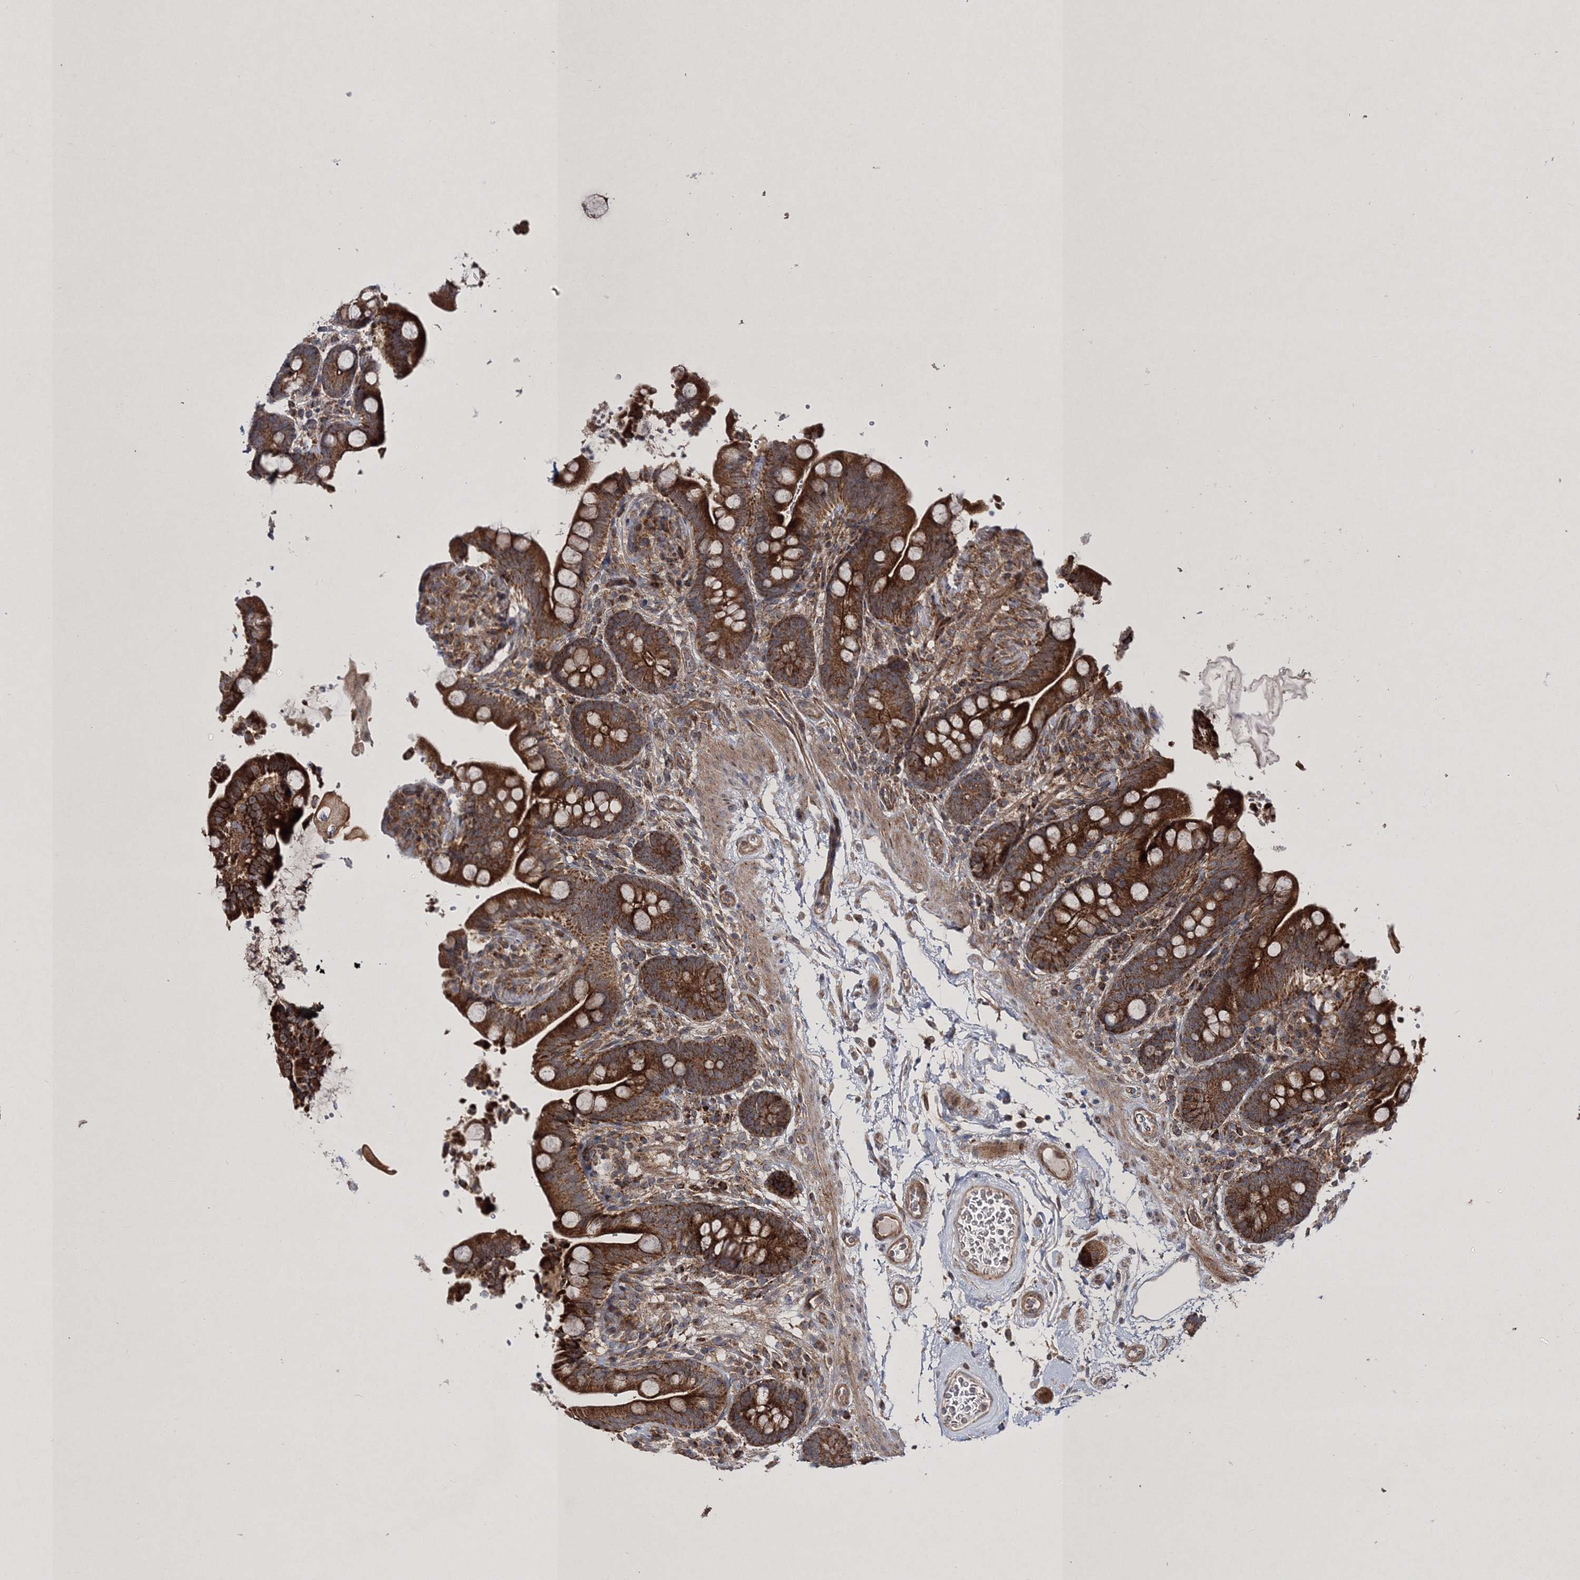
{"staining": {"intensity": "weak", "quantity": ">75%", "location": "cytoplasmic/membranous"}, "tissue": "colon", "cell_type": "Endothelial cells", "image_type": "normal", "snomed": [{"axis": "morphology", "description": "Normal tissue, NOS"}, {"axis": "topography", "description": "Smooth muscle"}, {"axis": "topography", "description": "Colon"}], "caption": "Protein staining of benign colon displays weak cytoplasmic/membranous positivity in approximately >75% of endothelial cells.", "gene": "SCRN3", "patient": {"sex": "male", "age": 73}}